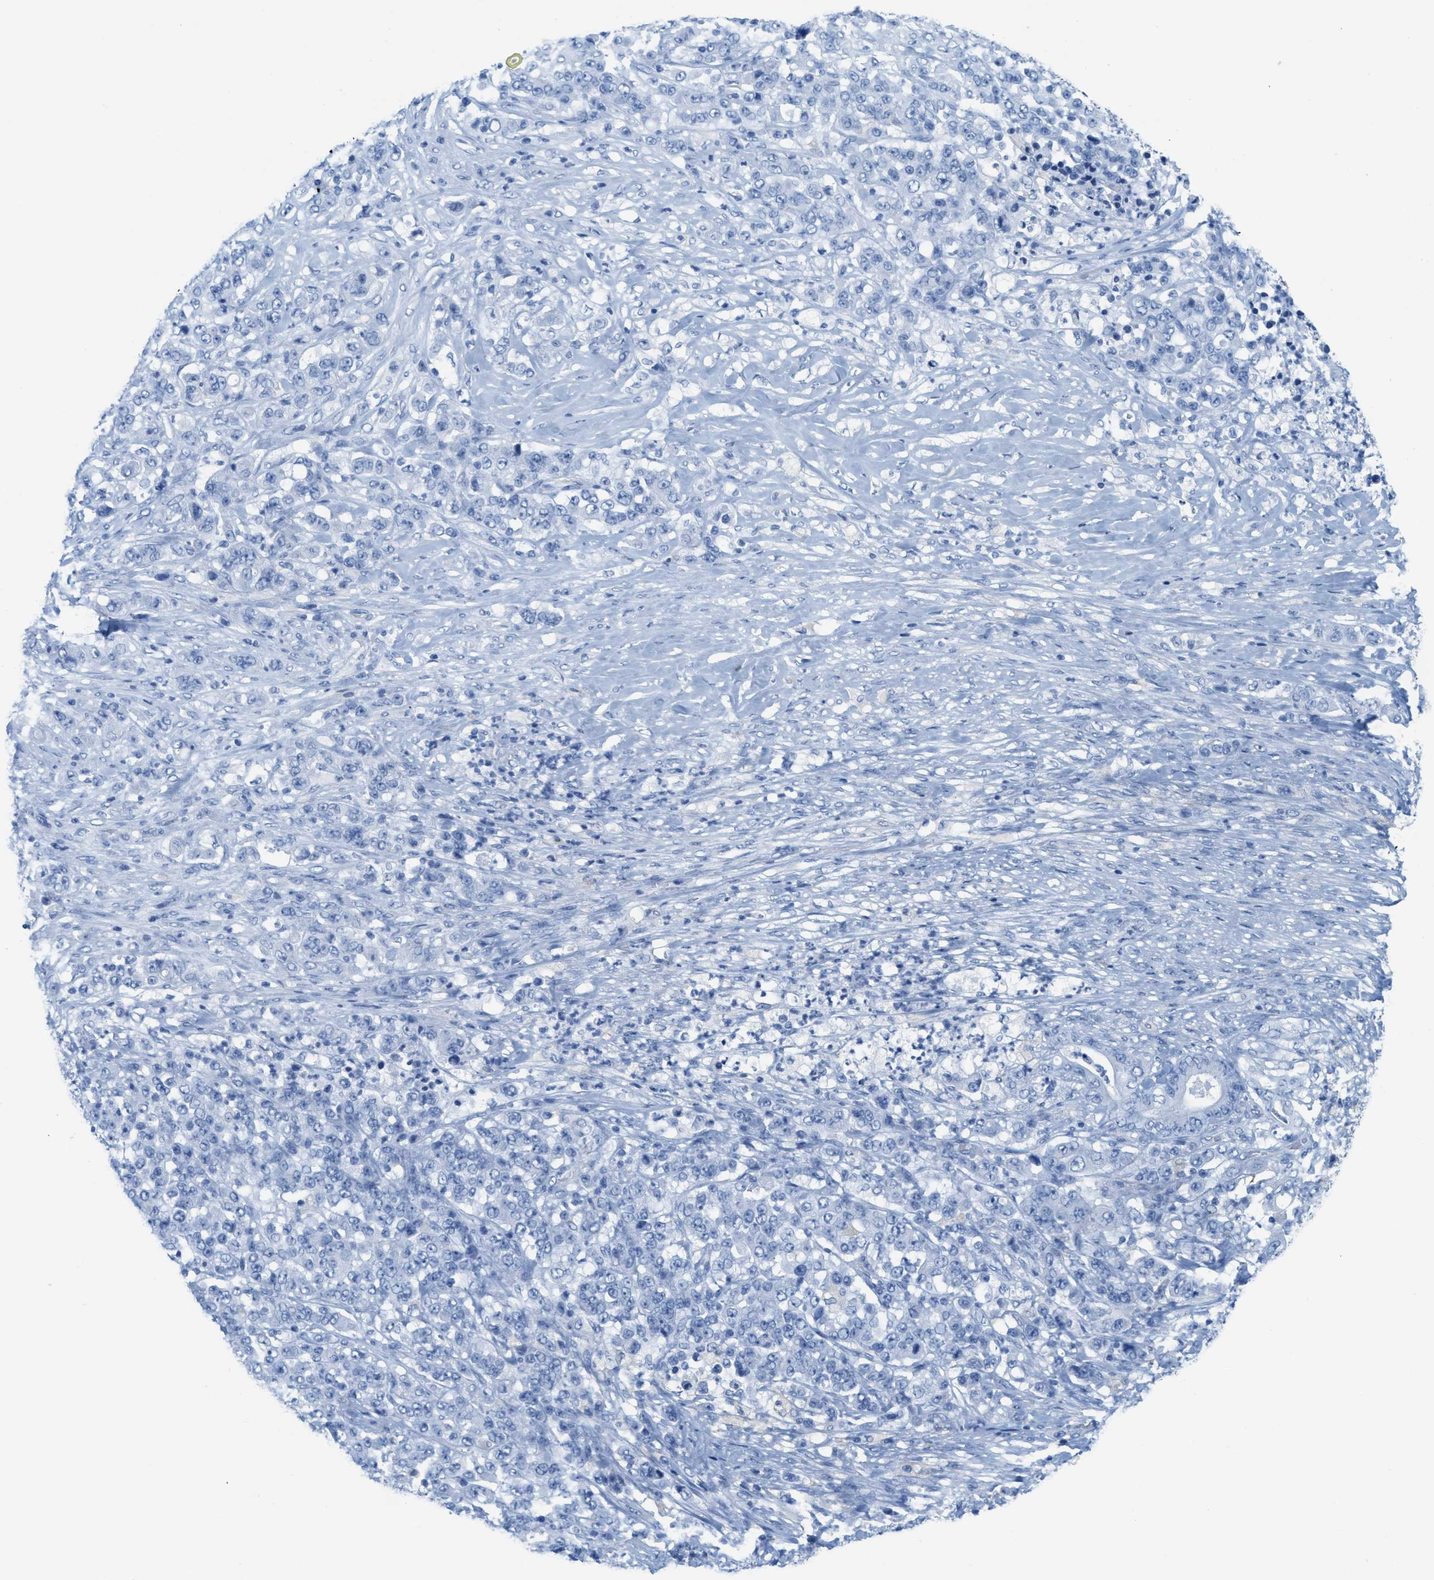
{"staining": {"intensity": "negative", "quantity": "none", "location": "none"}, "tissue": "stomach cancer", "cell_type": "Tumor cells", "image_type": "cancer", "snomed": [{"axis": "morphology", "description": "Adenocarcinoma, NOS"}, {"axis": "topography", "description": "Stomach"}], "caption": "An image of stomach cancer stained for a protein displays no brown staining in tumor cells. Nuclei are stained in blue.", "gene": "ASGR1", "patient": {"sex": "female", "age": 73}}